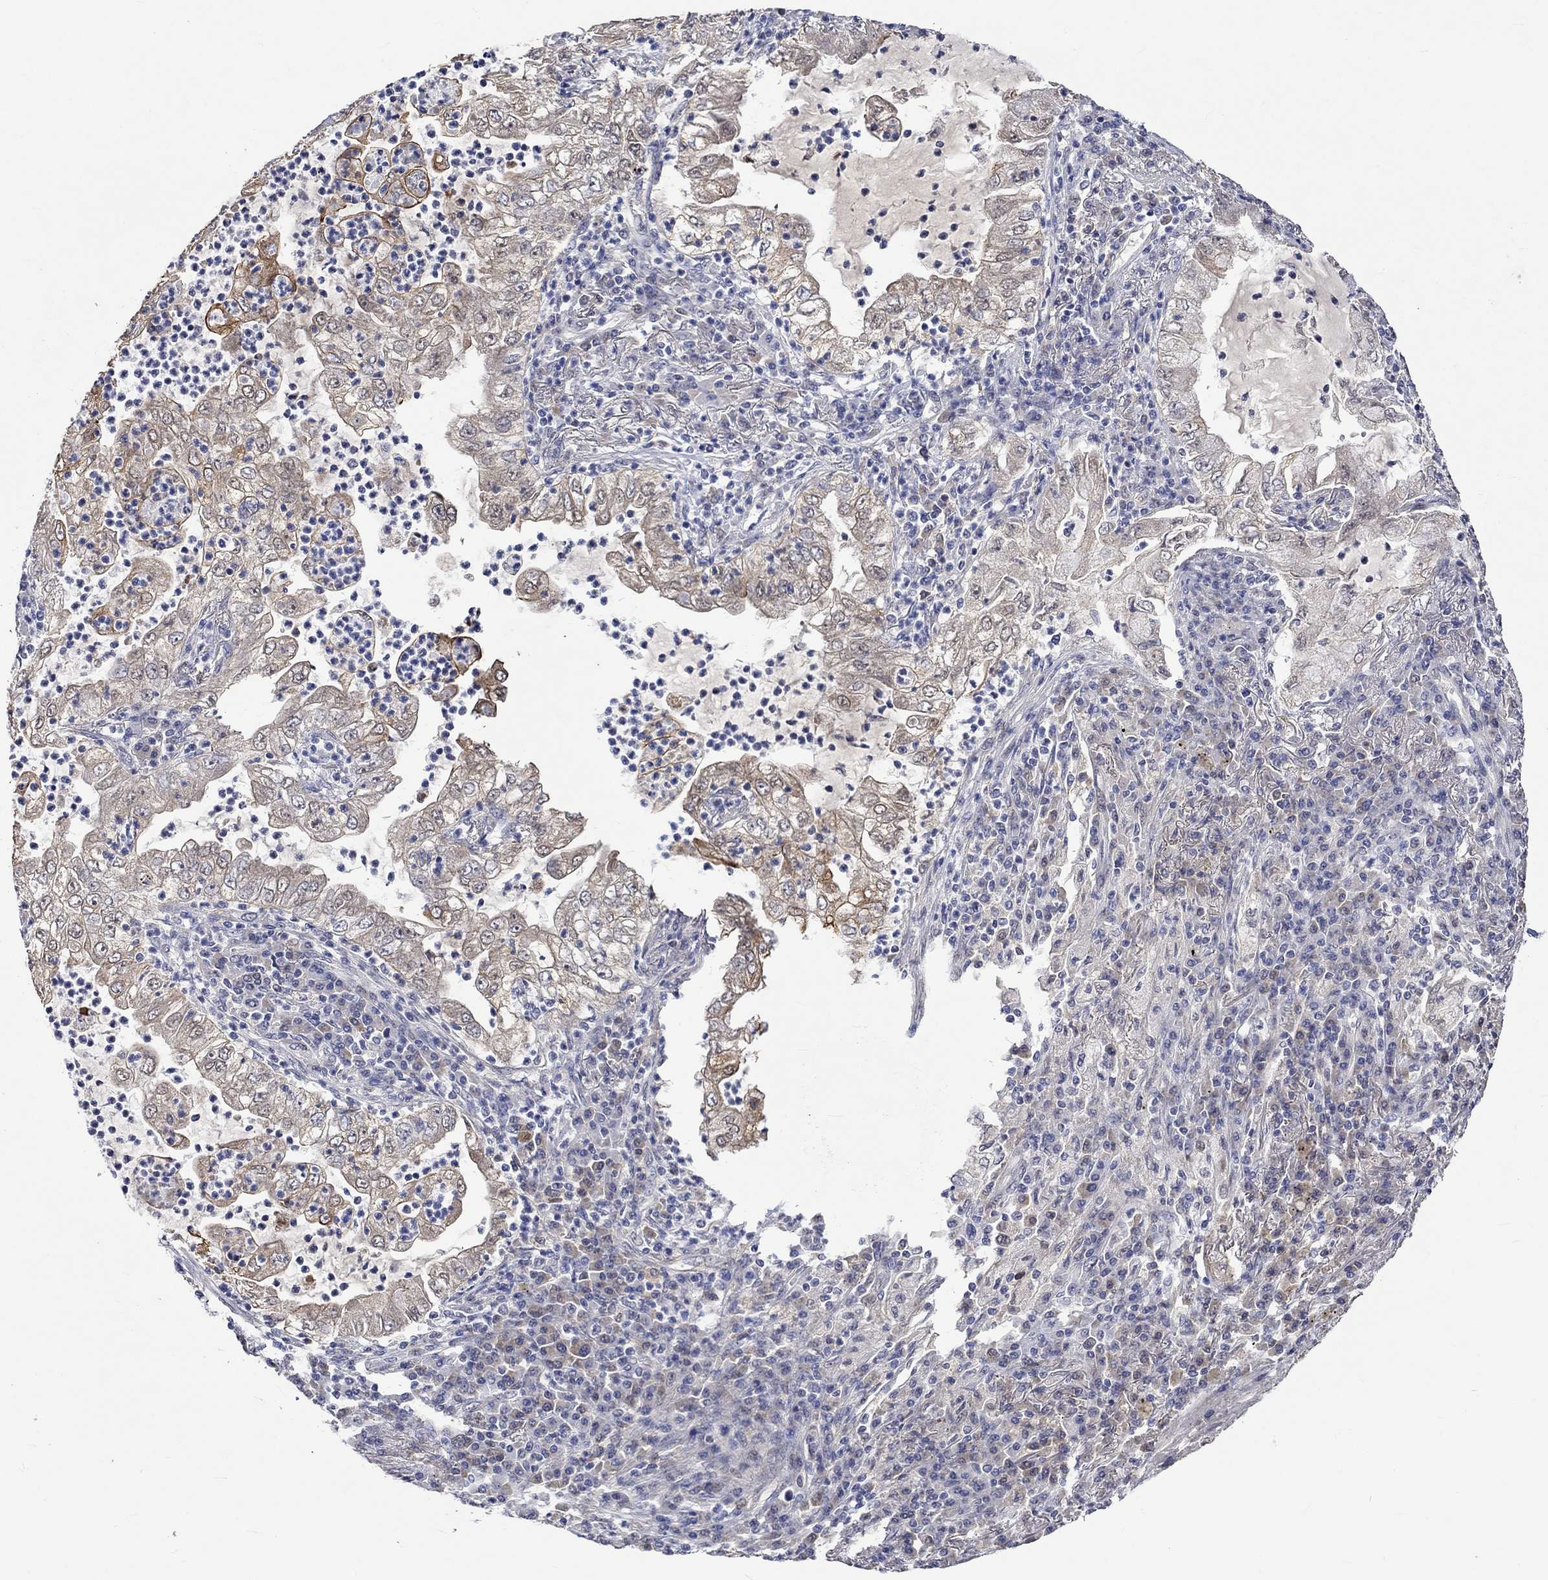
{"staining": {"intensity": "moderate", "quantity": "<25%", "location": "cytoplasmic/membranous"}, "tissue": "lung cancer", "cell_type": "Tumor cells", "image_type": "cancer", "snomed": [{"axis": "morphology", "description": "Adenocarcinoma, NOS"}, {"axis": "topography", "description": "Lung"}], "caption": "An image of lung cancer stained for a protein shows moderate cytoplasmic/membranous brown staining in tumor cells.", "gene": "DDX3Y", "patient": {"sex": "female", "age": 73}}